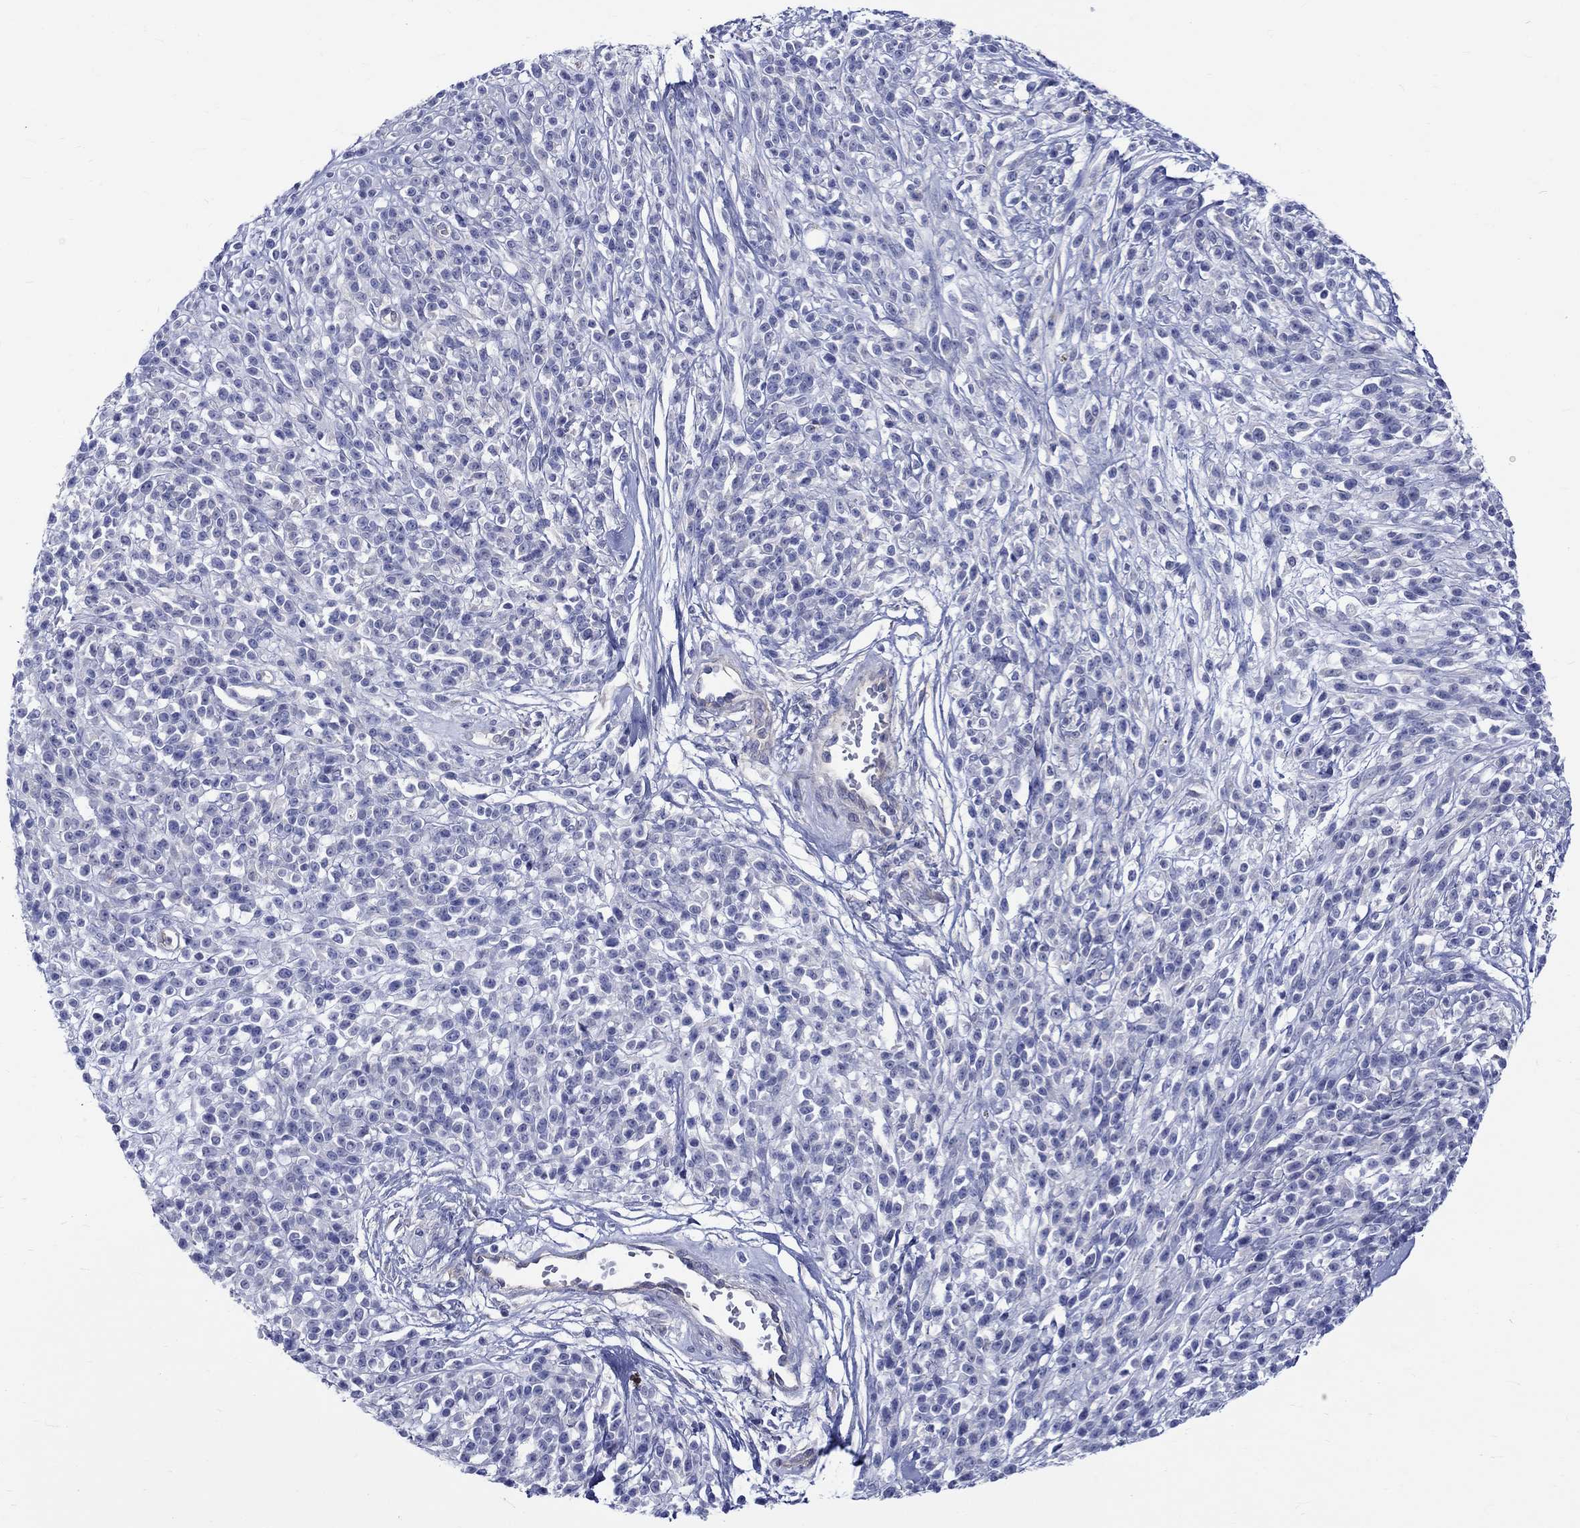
{"staining": {"intensity": "negative", "quantity": "none", "location": "none"}, "tissue": "melanoma", "cell_type": "Tumor cells", "image_type": "cancer", "snomed": [{"axis": "morphology", "description": "Malignant melanoma, NOS"}, {"axis": "topography", "description": "Skin"}, {"axis": "topography", "description": "Skin of trunk"}], "caption": "DAB (3,3'-diaminobenzidine) immunohistochemical staining of human malignant melanoma shows no significant expression in tumor cells.", "gene": "SH2D7", "patient": {"sex": "male", "age": 74}}